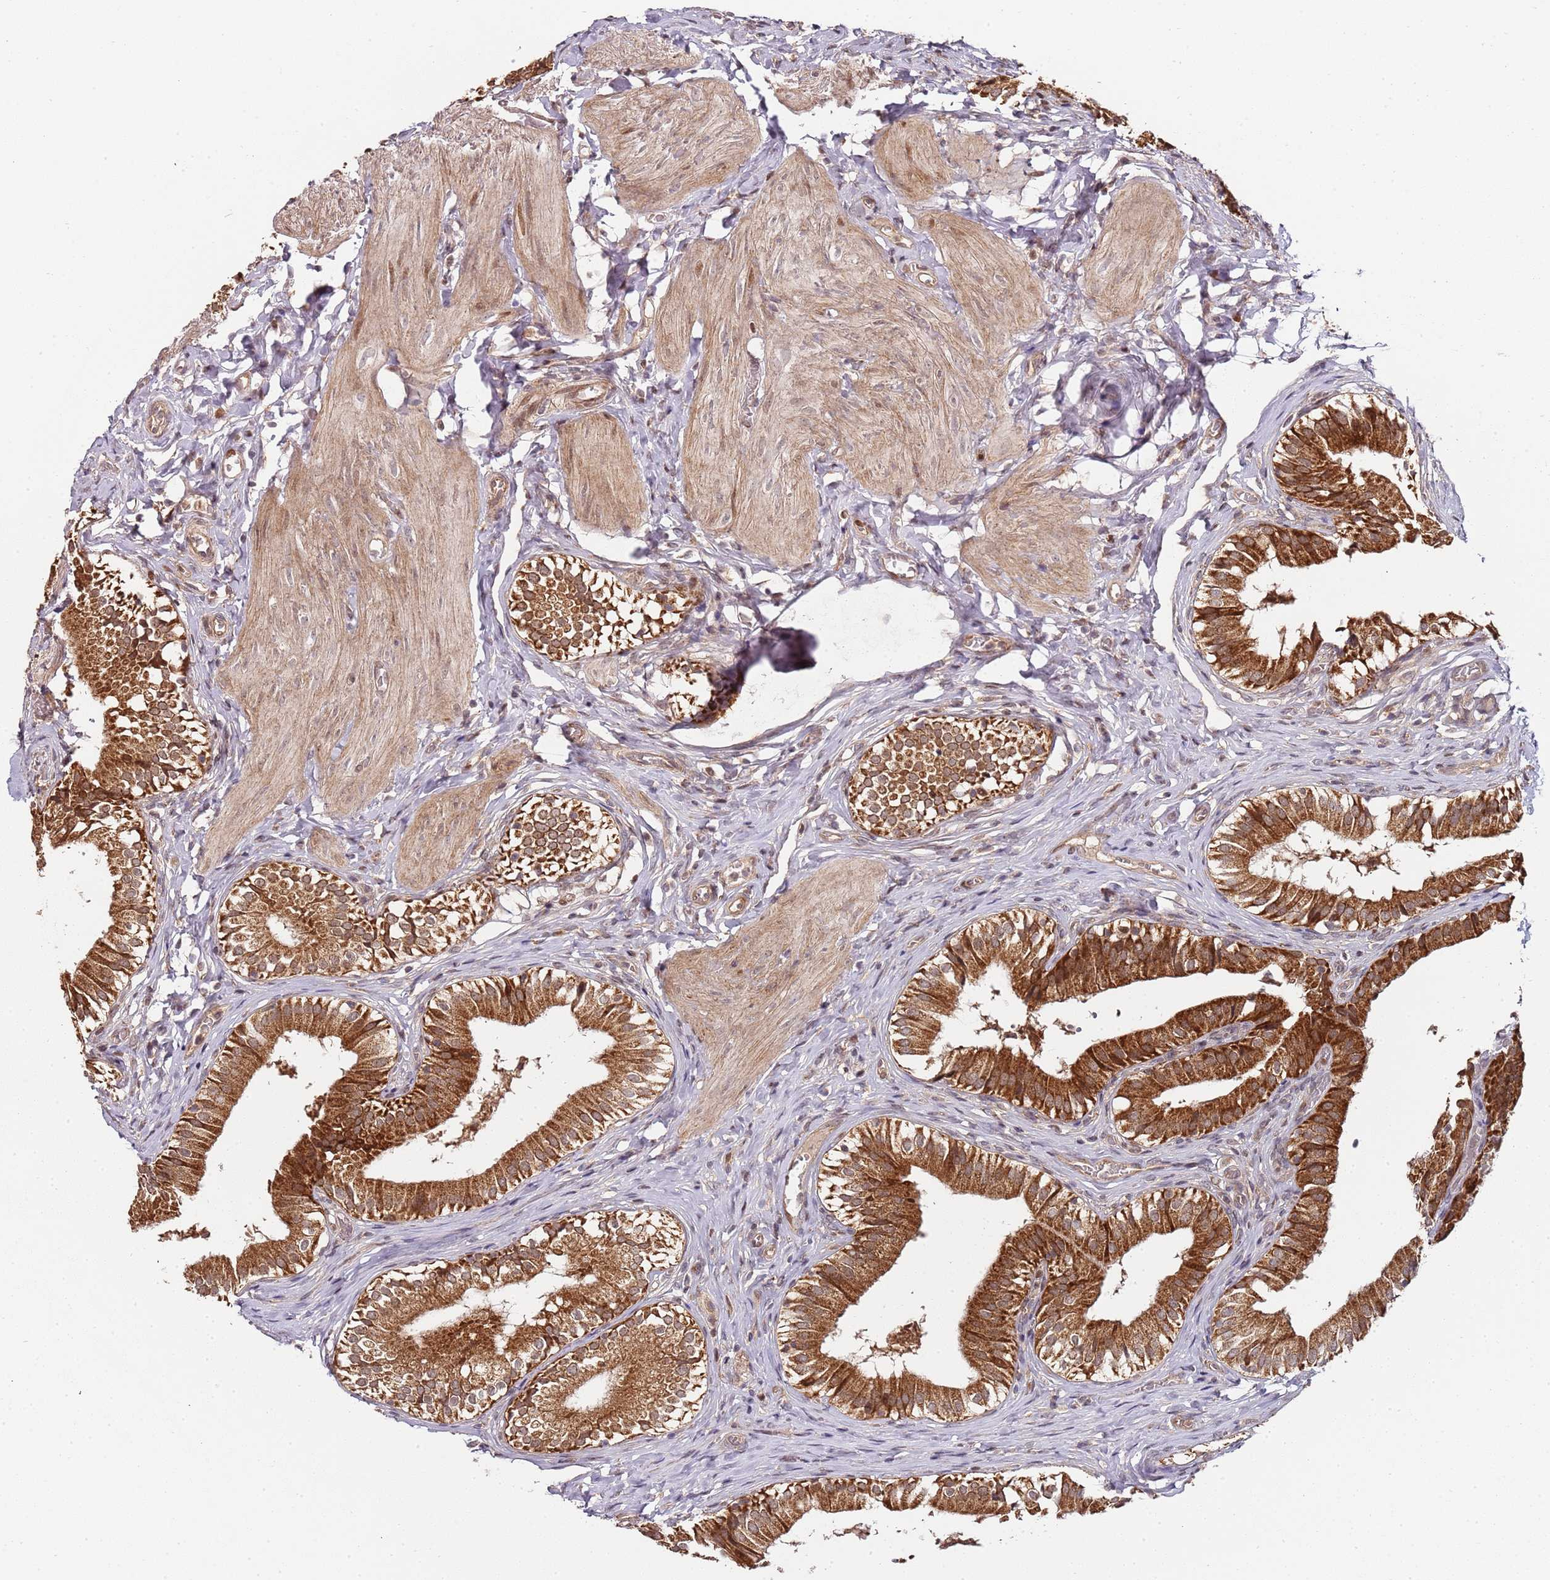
{"staining": {"intensity": "strong", "quantity": ">75%", "location": "cytoplasmic/membranous,nuclear"}, "tissue": "gallbladder", "cell_type": "Glandular cells", "image_type": "normal", "snomed": [{"axis": "morphology", "description": "Normal tissue, NOS"}, {"axis": "topography", "description": "Gallbladder"}], "caption": "Protein analysis of normal gallbladder shows strong cytoplasmic/membranous,nuclear expression in about >75% of glandular cells. The protein of interest is stained brown, and the nuclei are stained in blue (DAB IHC with brightfield microscopy, high magnification).", "gene": "EDC3", "patient": {"sex": "female", "age": 47}}